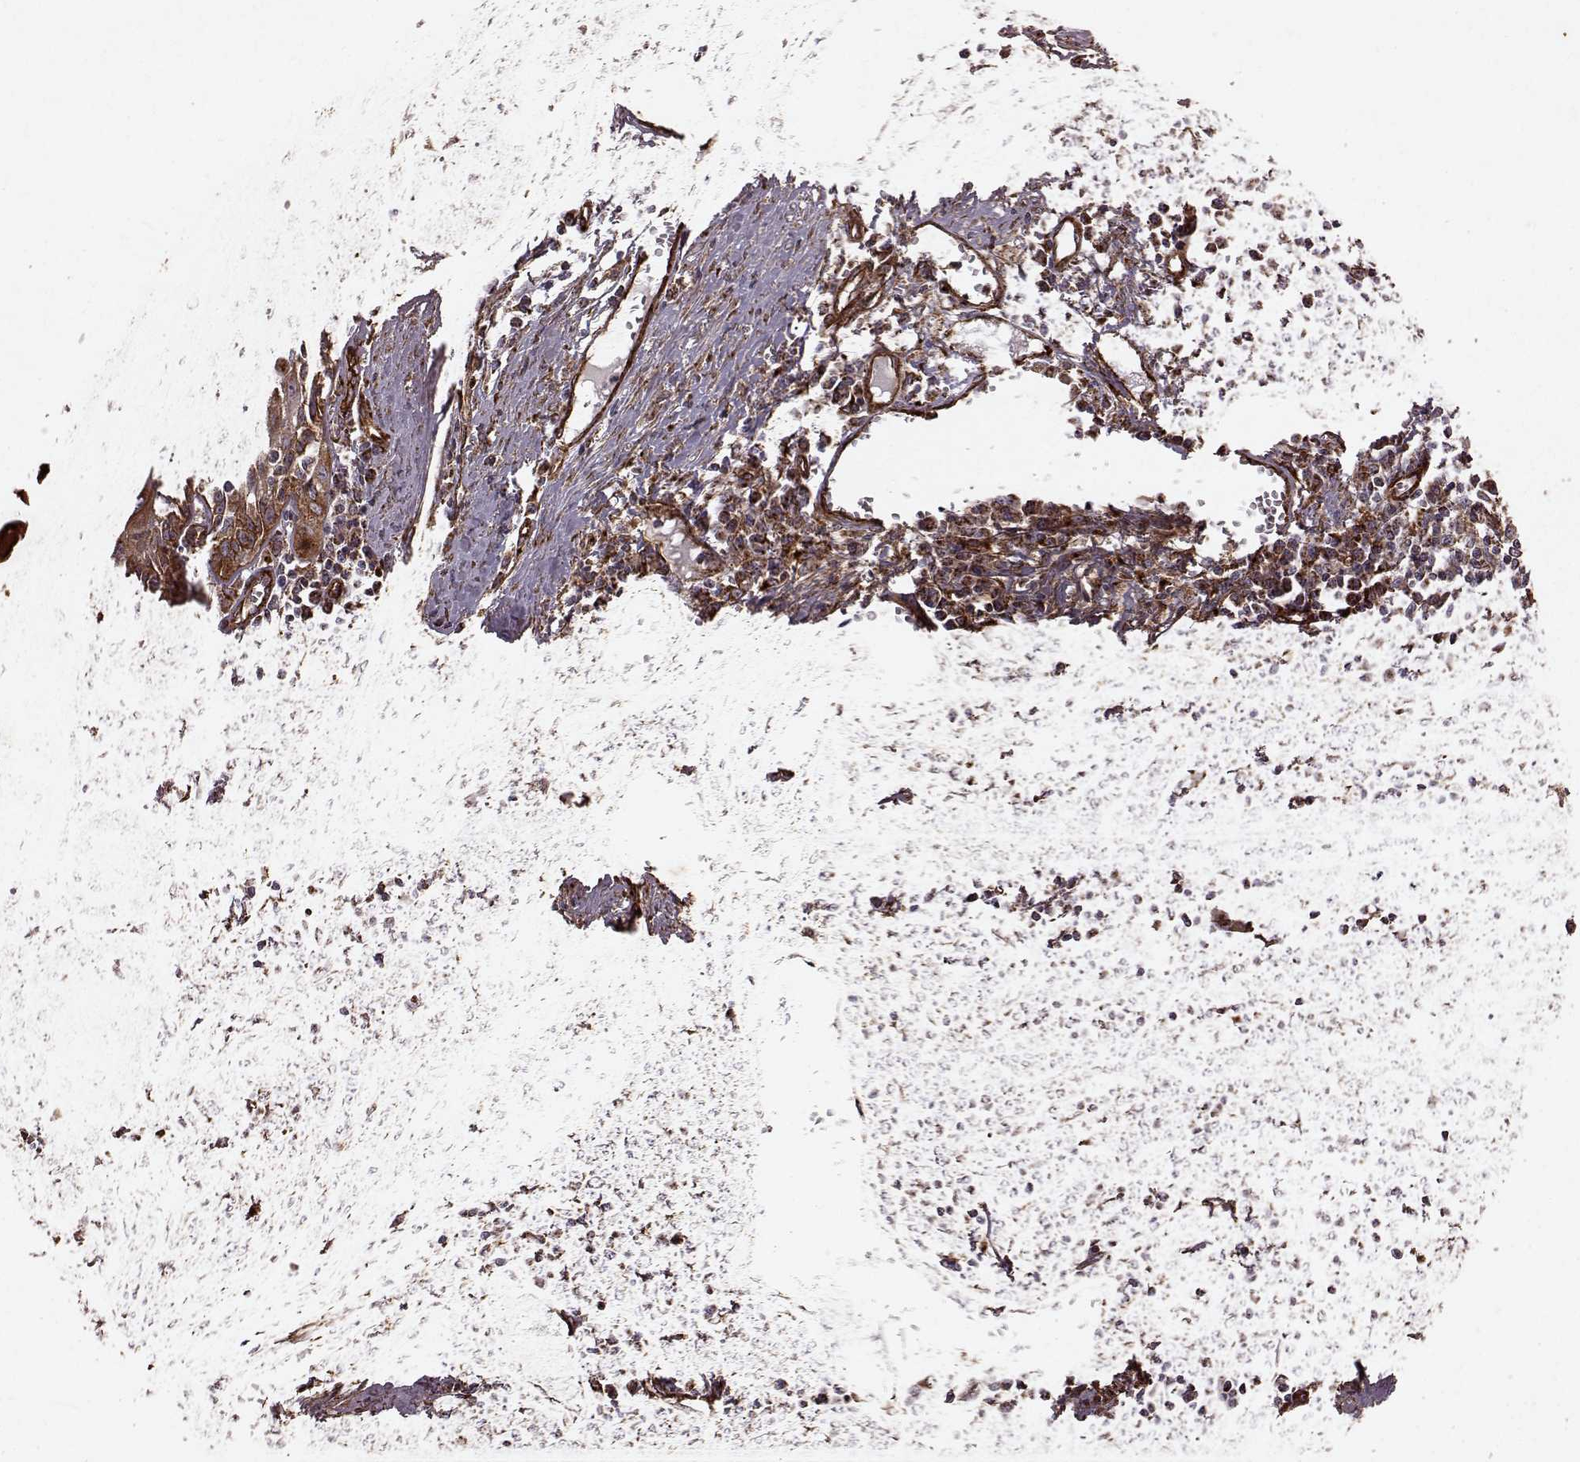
{"staining": {"intensity": "moderate", "quantity": ">75%", "location": "cytoplasmic/membranous"}, "tissue": "skin cancer", "cell_type": "Tumor cells", "image_type": "cancer", "snomed": [{"axis": "morphology", "description": "Squamous cell carcinoma, NOS"}, {"axis": "topography", "description": "Skin"}, {"axis": "topography", "description": "Vulva"}], "caption": "Protein staining of squamous cell carcinoma (skin) tissue reveals moderate cytoplasmic/membranous positivity in about >75% of tumor cells.", "gene": "FXN", "patient": {"sex": "female", "age": 85}}